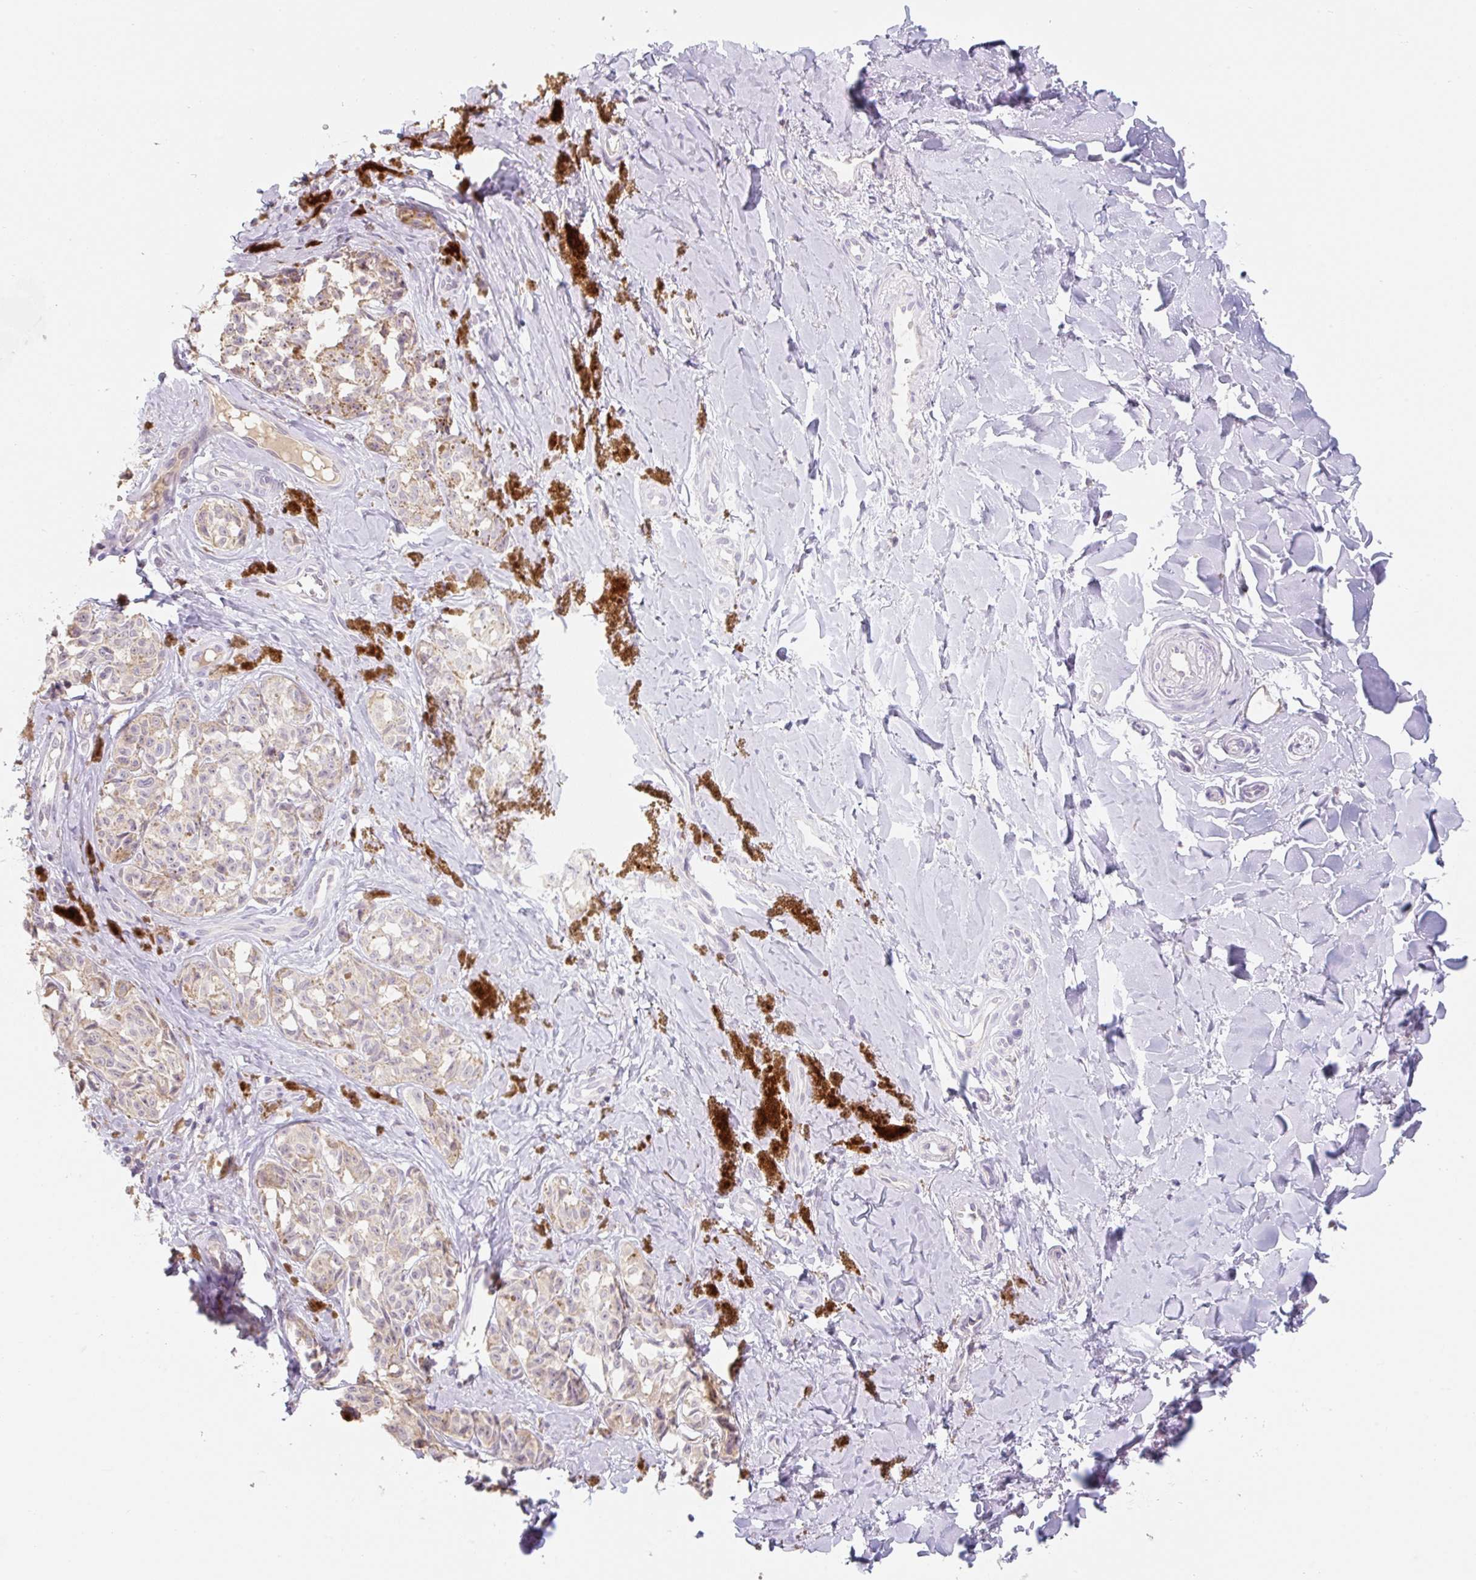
{"staining": {"intensity": "weak", "quantity": "25%-75%", "location": "cytoplasmic/membranous"}, "tissue": "melanoma", "cell_type": "Tumor cells", "image_type": "cancer", "snomed": [{"axis": "morphology", "description": "Malignant melanoma, NOS"}, {"axis": "topography", "description": "Skin"}], "caption": "A high-resolution image shows immunohistochemistry (IHC) staining of melanoma, which demonstrates weak cytoplasmic/membranous staining in approximately 25%-75% of tumor cells.", "gene": "MIA2", "patient": {"sex": "female", "age": 65}}